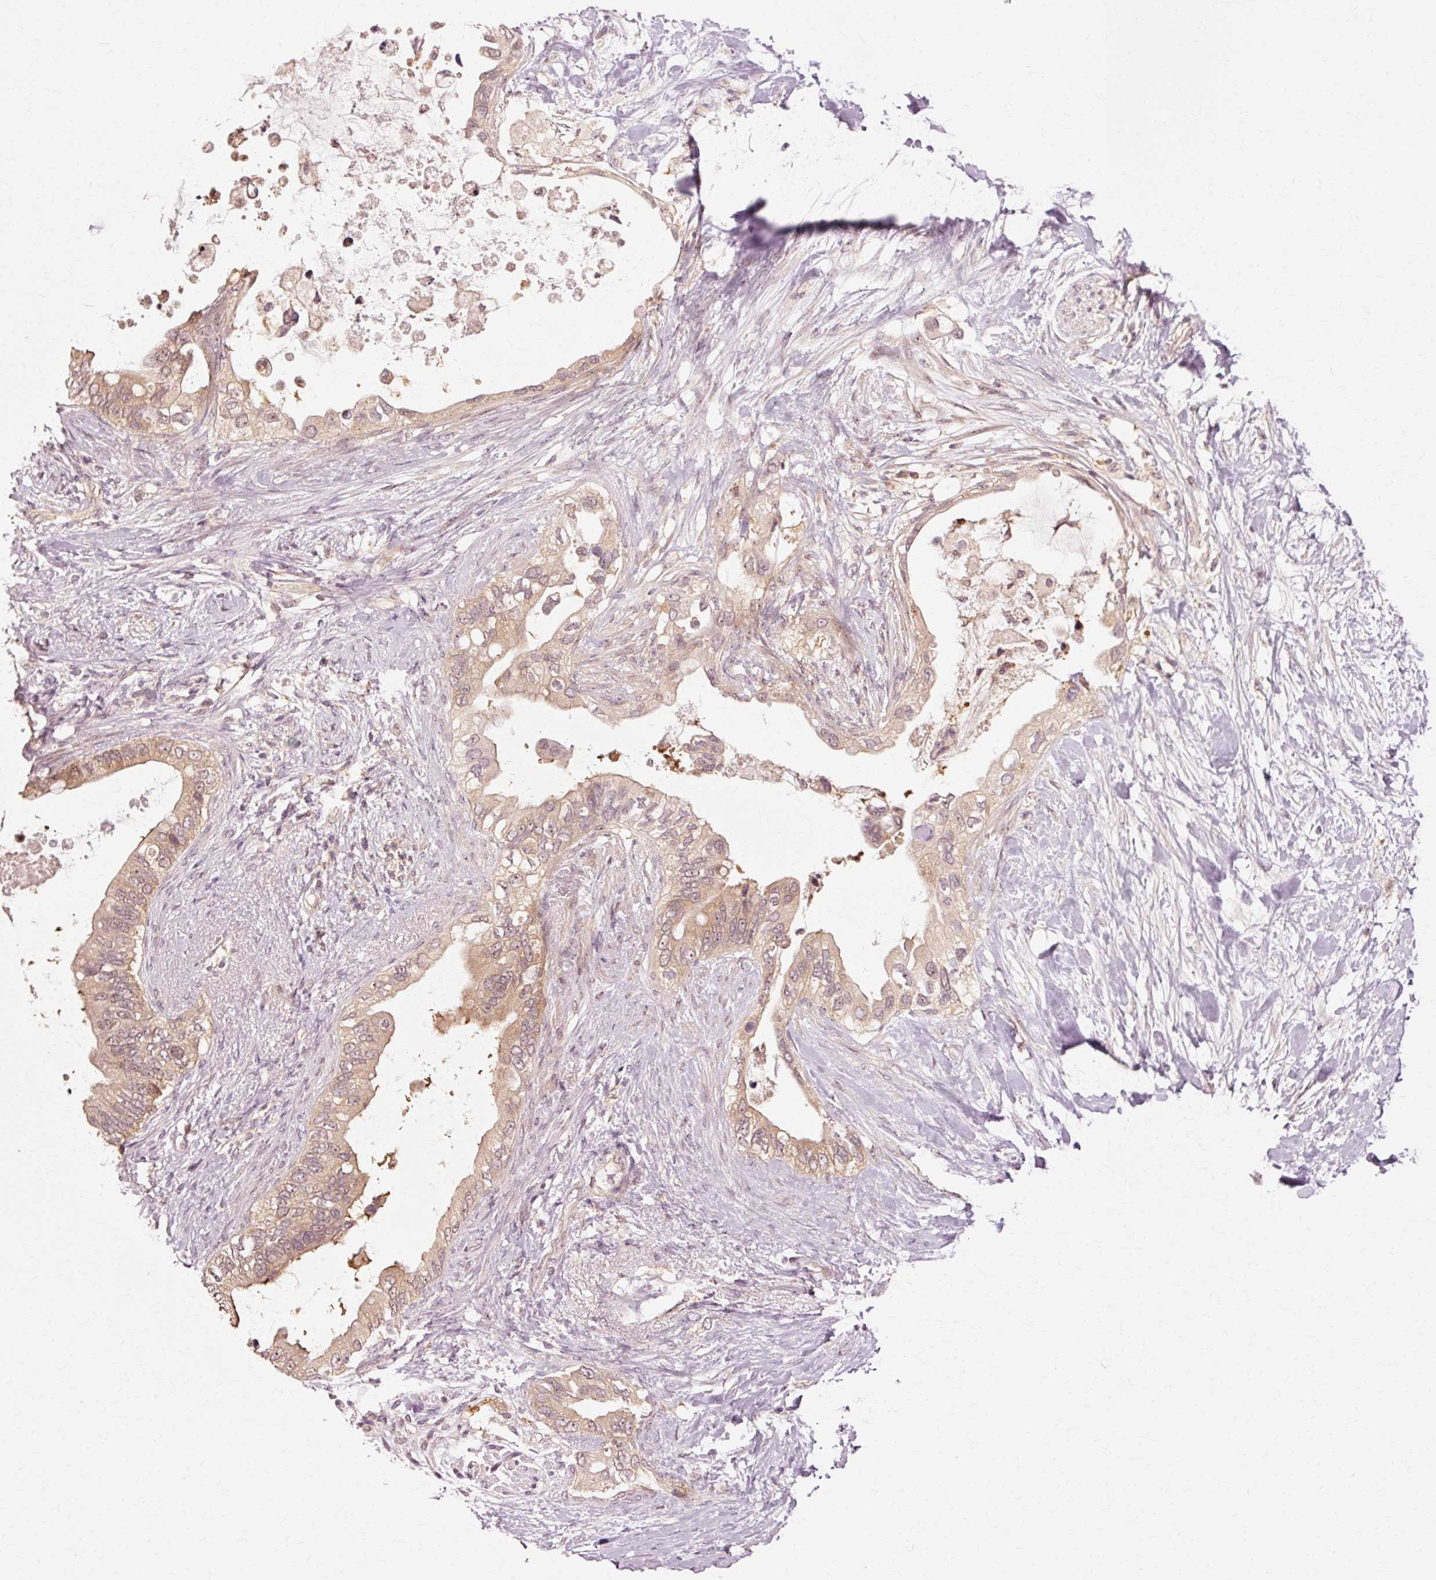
{"staining": {"intensity": "weak", "quantity": ">75%", "location": "cytoplasmic/membranous"}, "tissue": "pancreatic cancer", "cell_type": "Tumor cells", "image_type": "cancer", "snomed": [{"axis": "morphology", "description": "Adenocarcinoma, NOS"}, {"axis": "topography", "description": "Pancreas"}], "caption": "A histopathology image showing weak cytoplasmic/membranous positivity in approximately >75% of tumor cells in pancreatic cancer (adenocarcinoma), as visualized by brown immunohistochemical staining.", "gene": "RGPD5", "patient": {"sex": "female", "age": 56}}